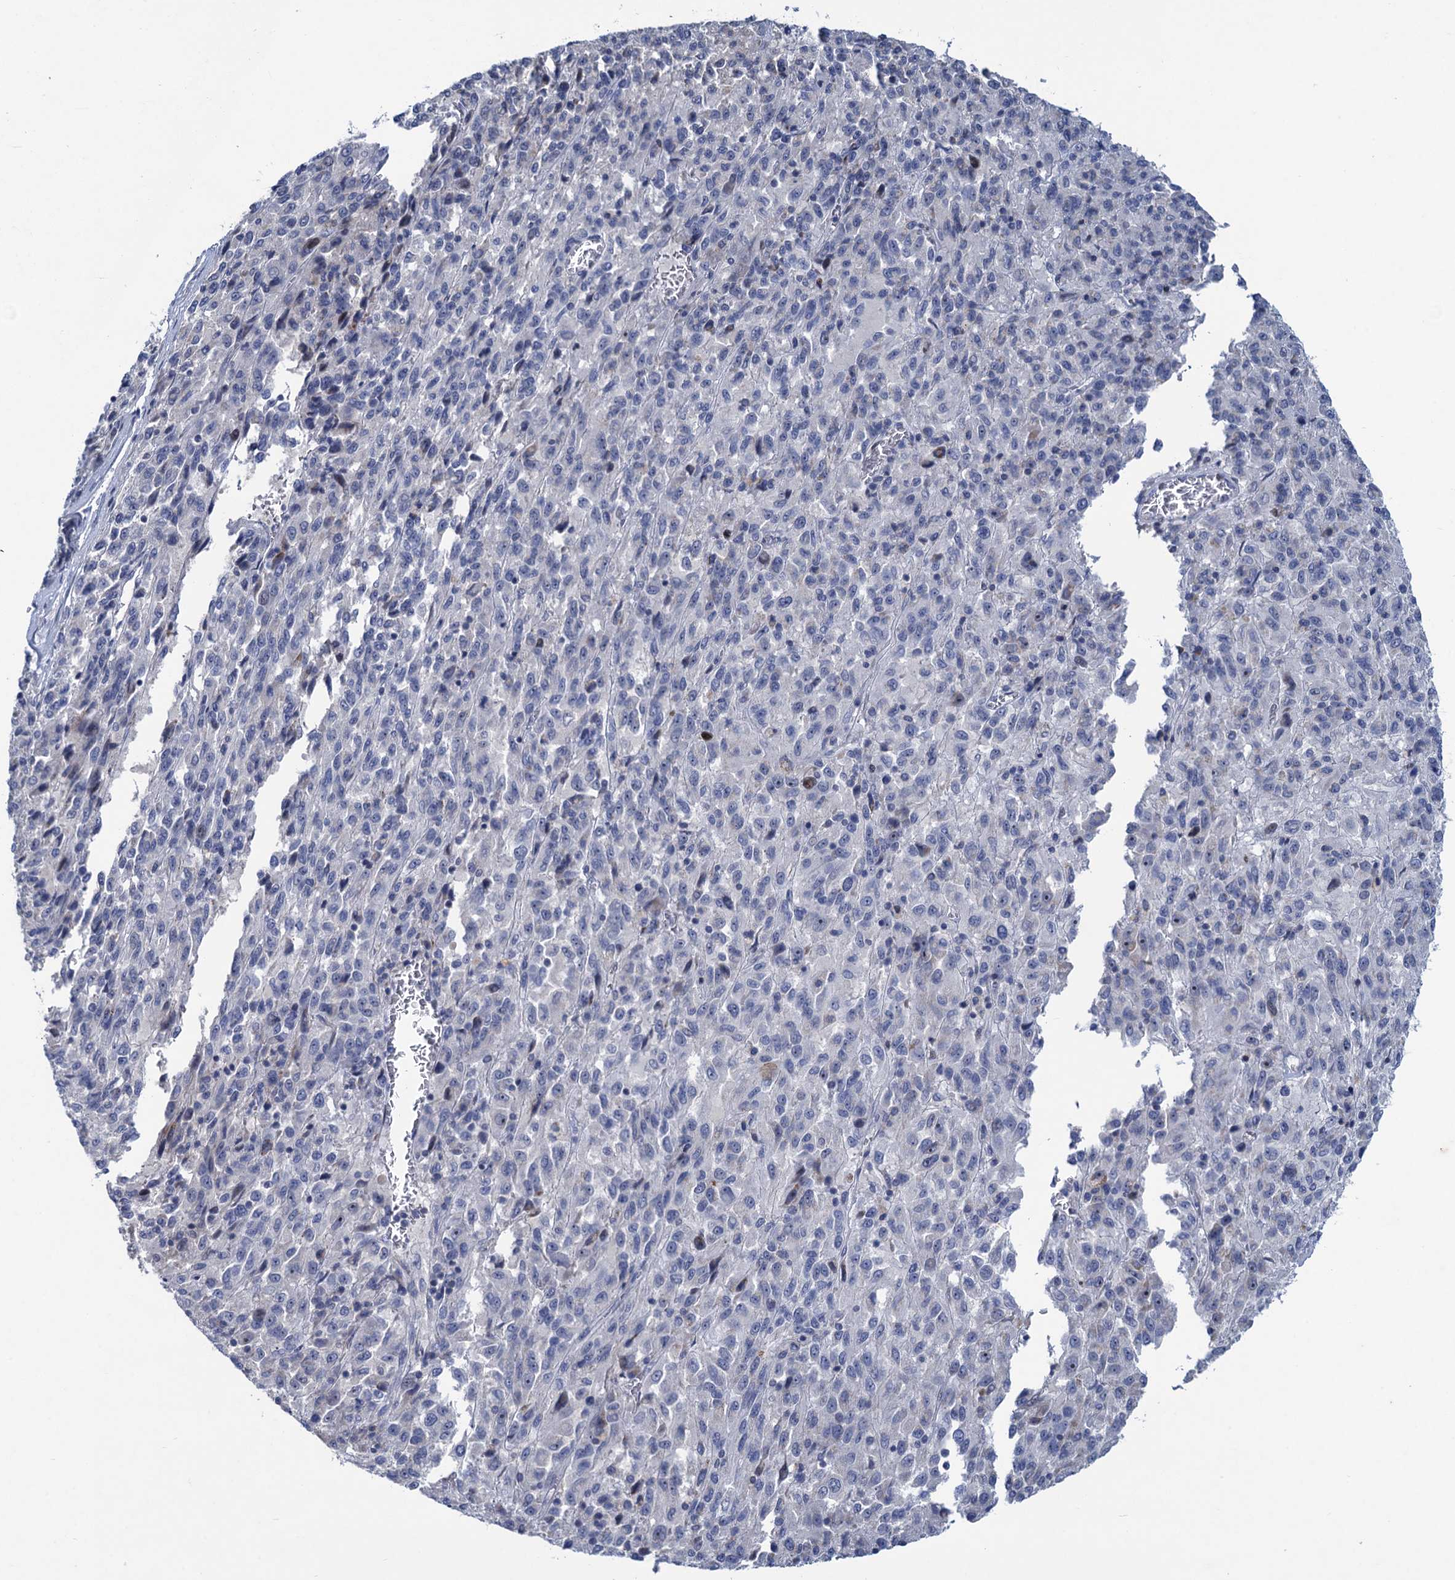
{"staining": {"intensity": "negative", "quantity": "none", "location": "none"}, "tissue": "melanoma", "cell_type": "Tumor cells", "image_type": "cancer", "snomed": [{"axis": "morphology", "description": "Malignant melanoma, Metastatic site"}, {"axis": "topography", "description": "Lung"}], "caption": "An image of human malignant melanoma (metastatic site) is negative for staining in tumor cells. The staining is performed using DAB brown chromogen with nuclei counter-stained in using hematoxylin.", "gene": "ESYT3", "patient": {"sex": "male", "age": 64}}